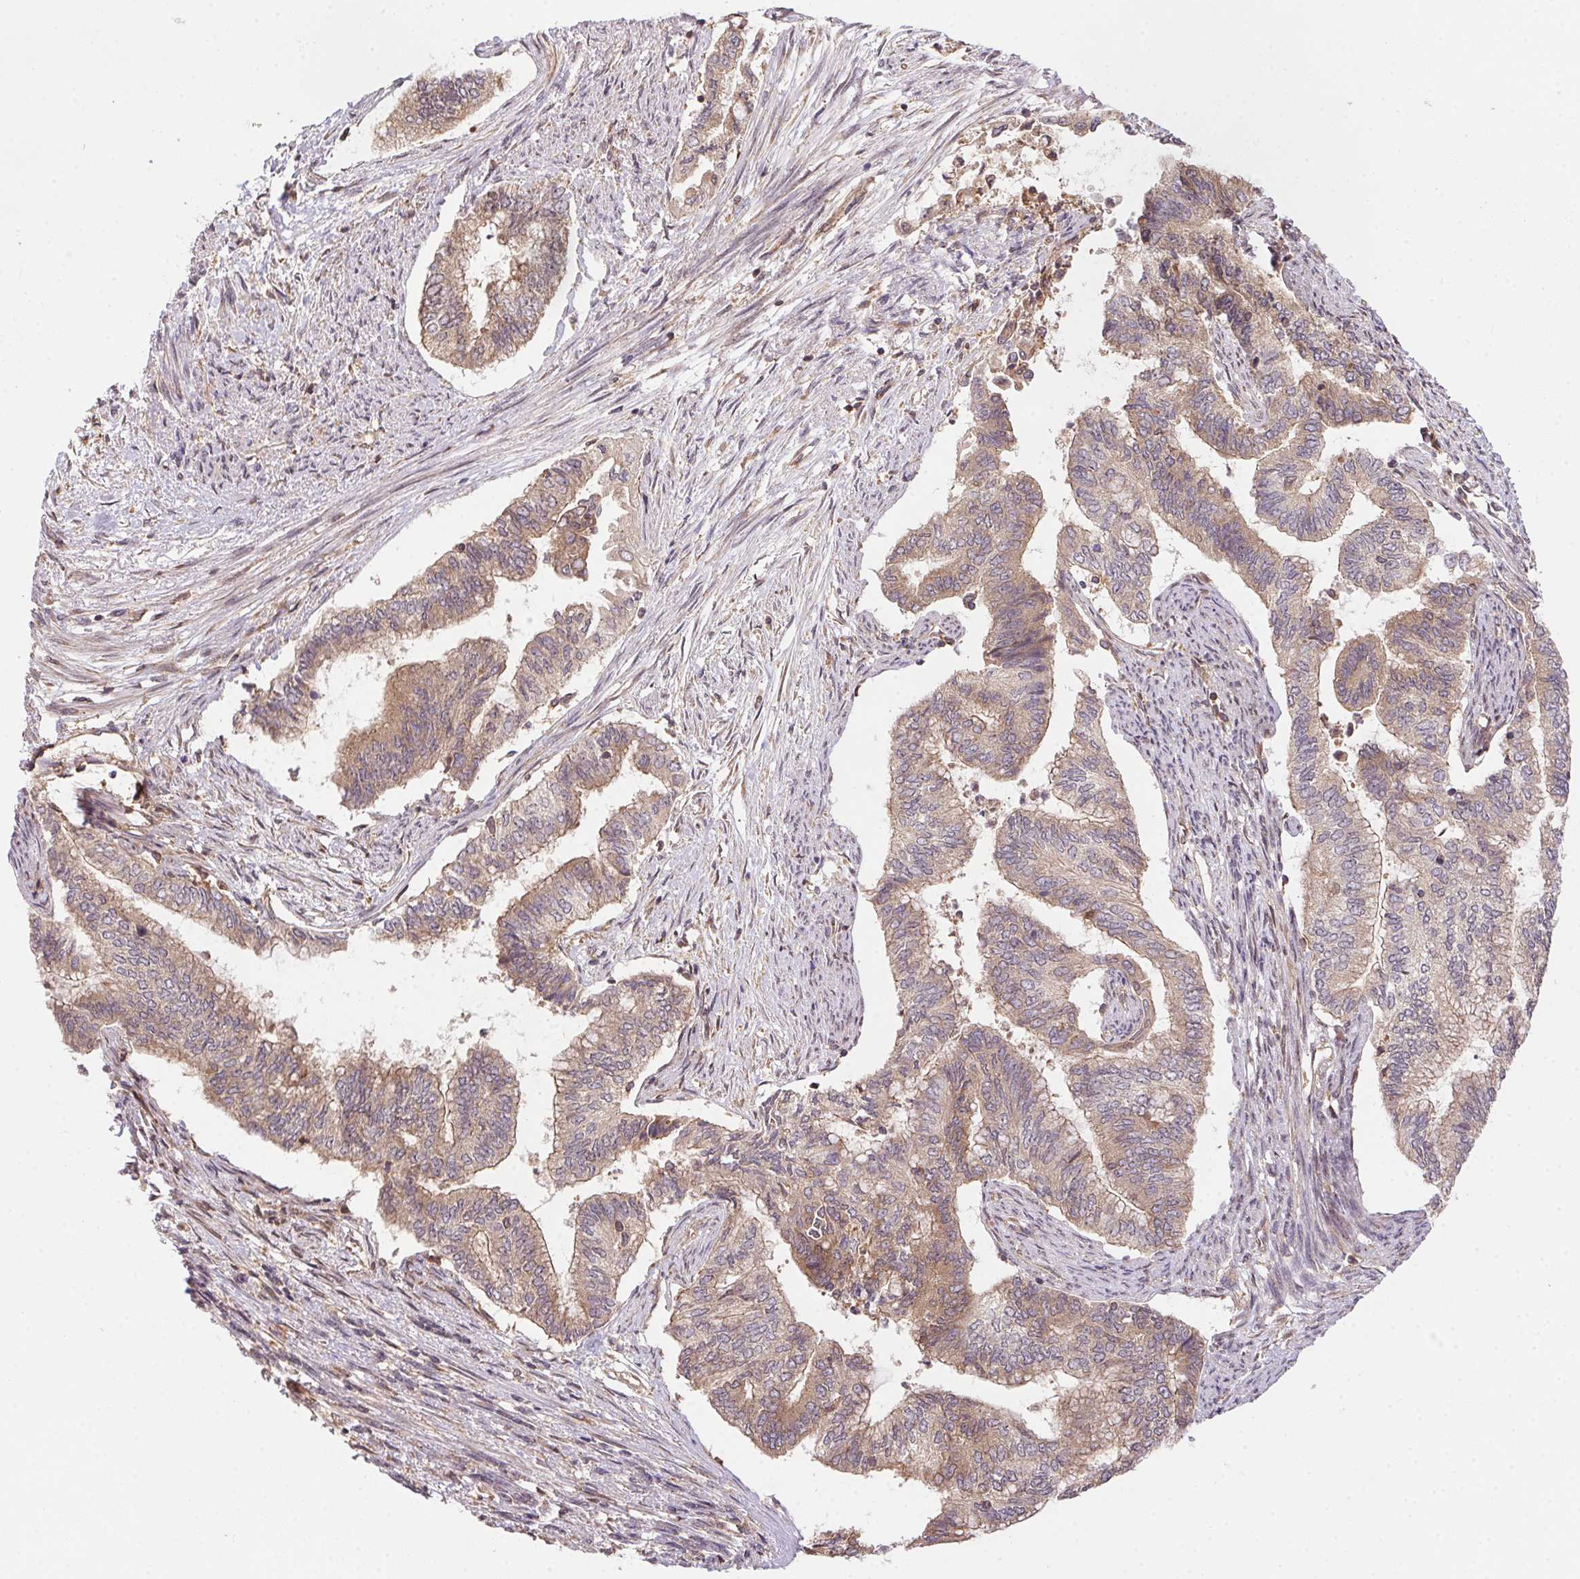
{"staining": {"intensity": "weak", "quantity": ">75%", "location": "cytoplasmic/membranous"}, "tissue": "endometrial cancer", "cell_type": "Tumor cells", "image_type": "cancer", "snomed": [{"axis": "morphology", "description": "Adenocarcinoma, NOS"}, {"axis": "topography", "description": "Endometrium"}], "caption": "The photomicrograph reveals staining of endometrial cancer (adenocarcinoma), revealing weak cytoplasmic/membranous protein positivity (brown color) within tumor cells.", "gene": "MEX3D", "patient": {"sex": "female", "age": 65}}